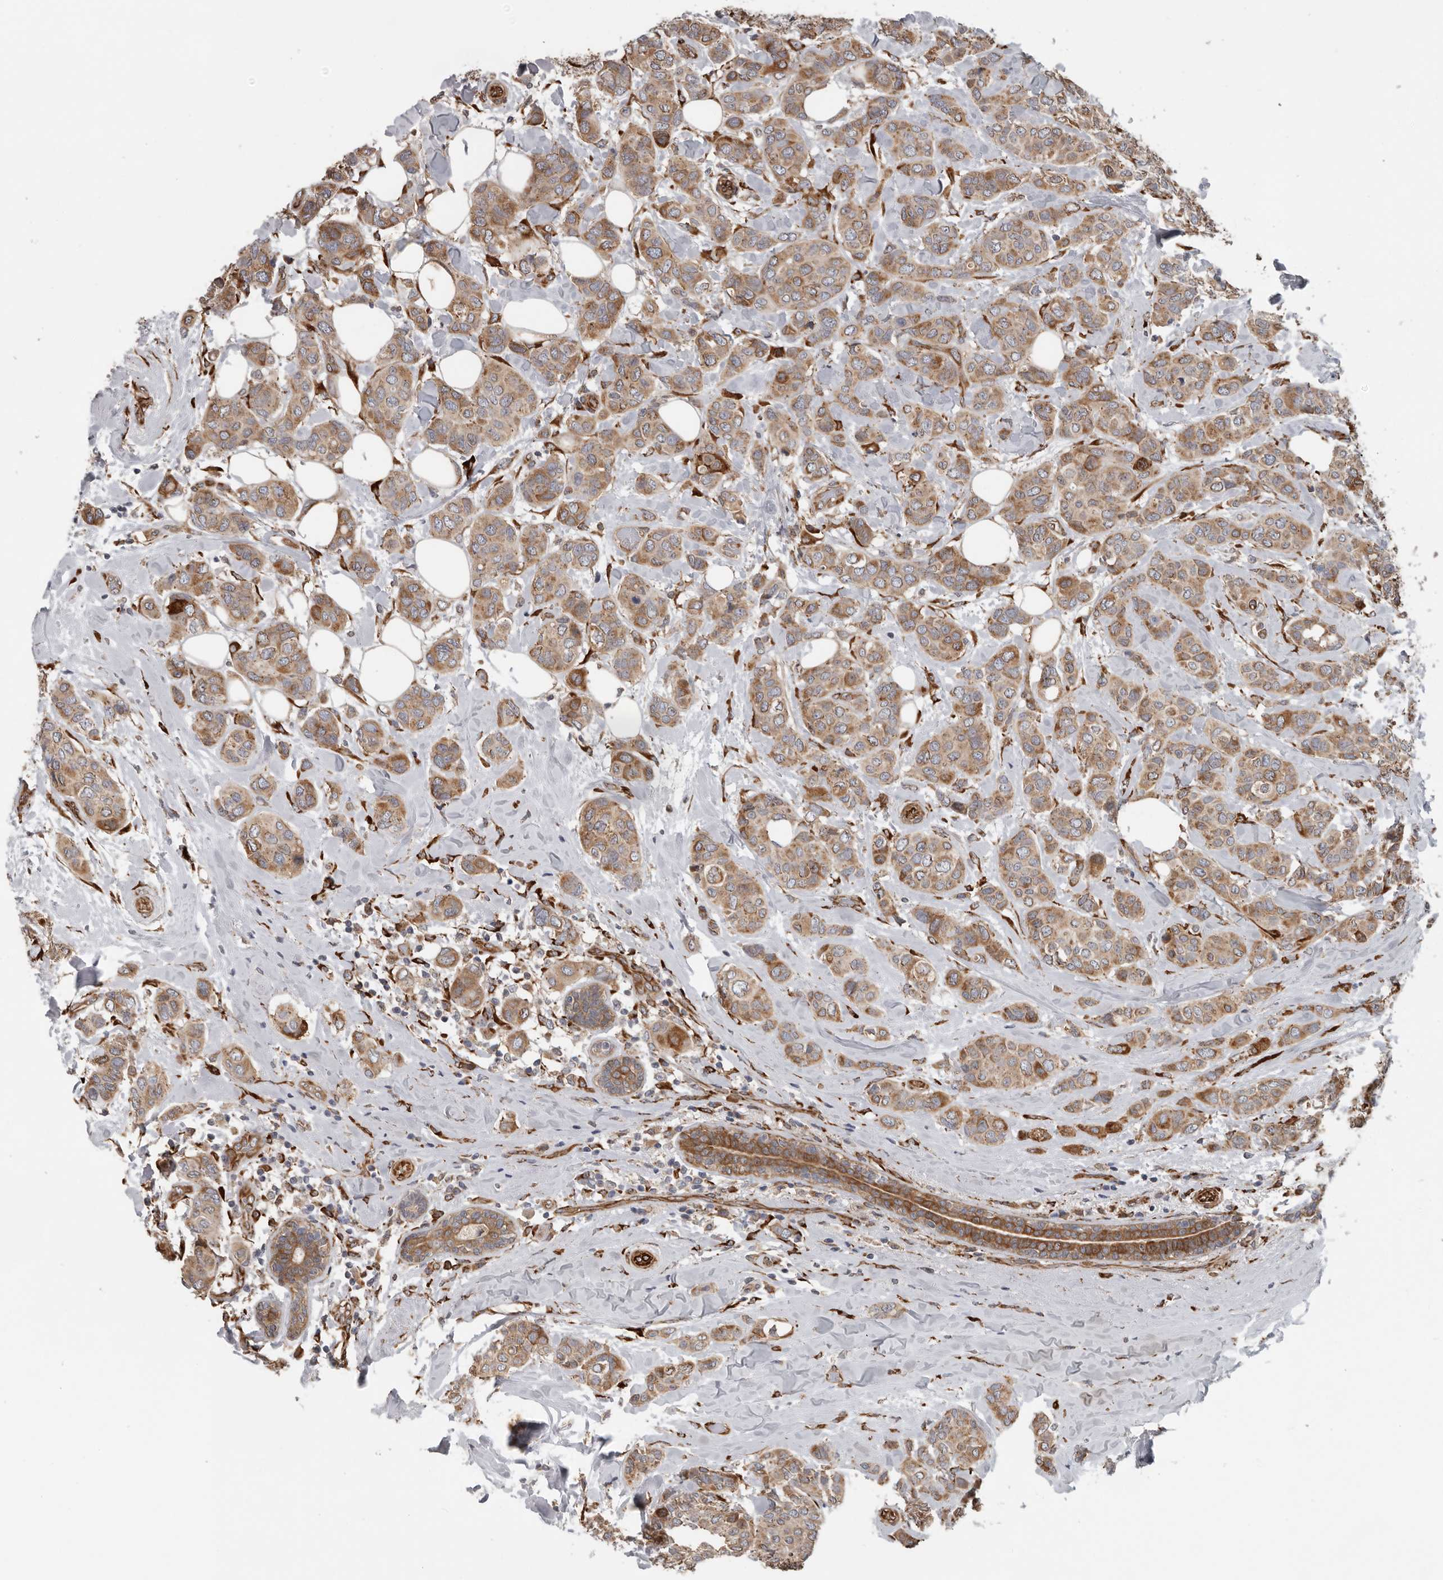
{"staining": {"intensity": "moderate", "quantity": ">75%", "location": "cytoplasmic/membranous"}, "tissue": "breast cancer", "cell_type": "Tumor cells", "image_type": "cancer", "snomed": [{"axis": "morphology", "description": "Lobular carcinoma"}, {"axis": "topography", "description": "Breast"}], "caption": "This is a photomicrograph of immunohistochemistry staining of breast cancer (lobular carcinoma), which shows moderate positivity in the cytoplasmic/membranous of tumor cells.", "gene": "CEP350", "patient": {"sex": "female", "age": 51}}